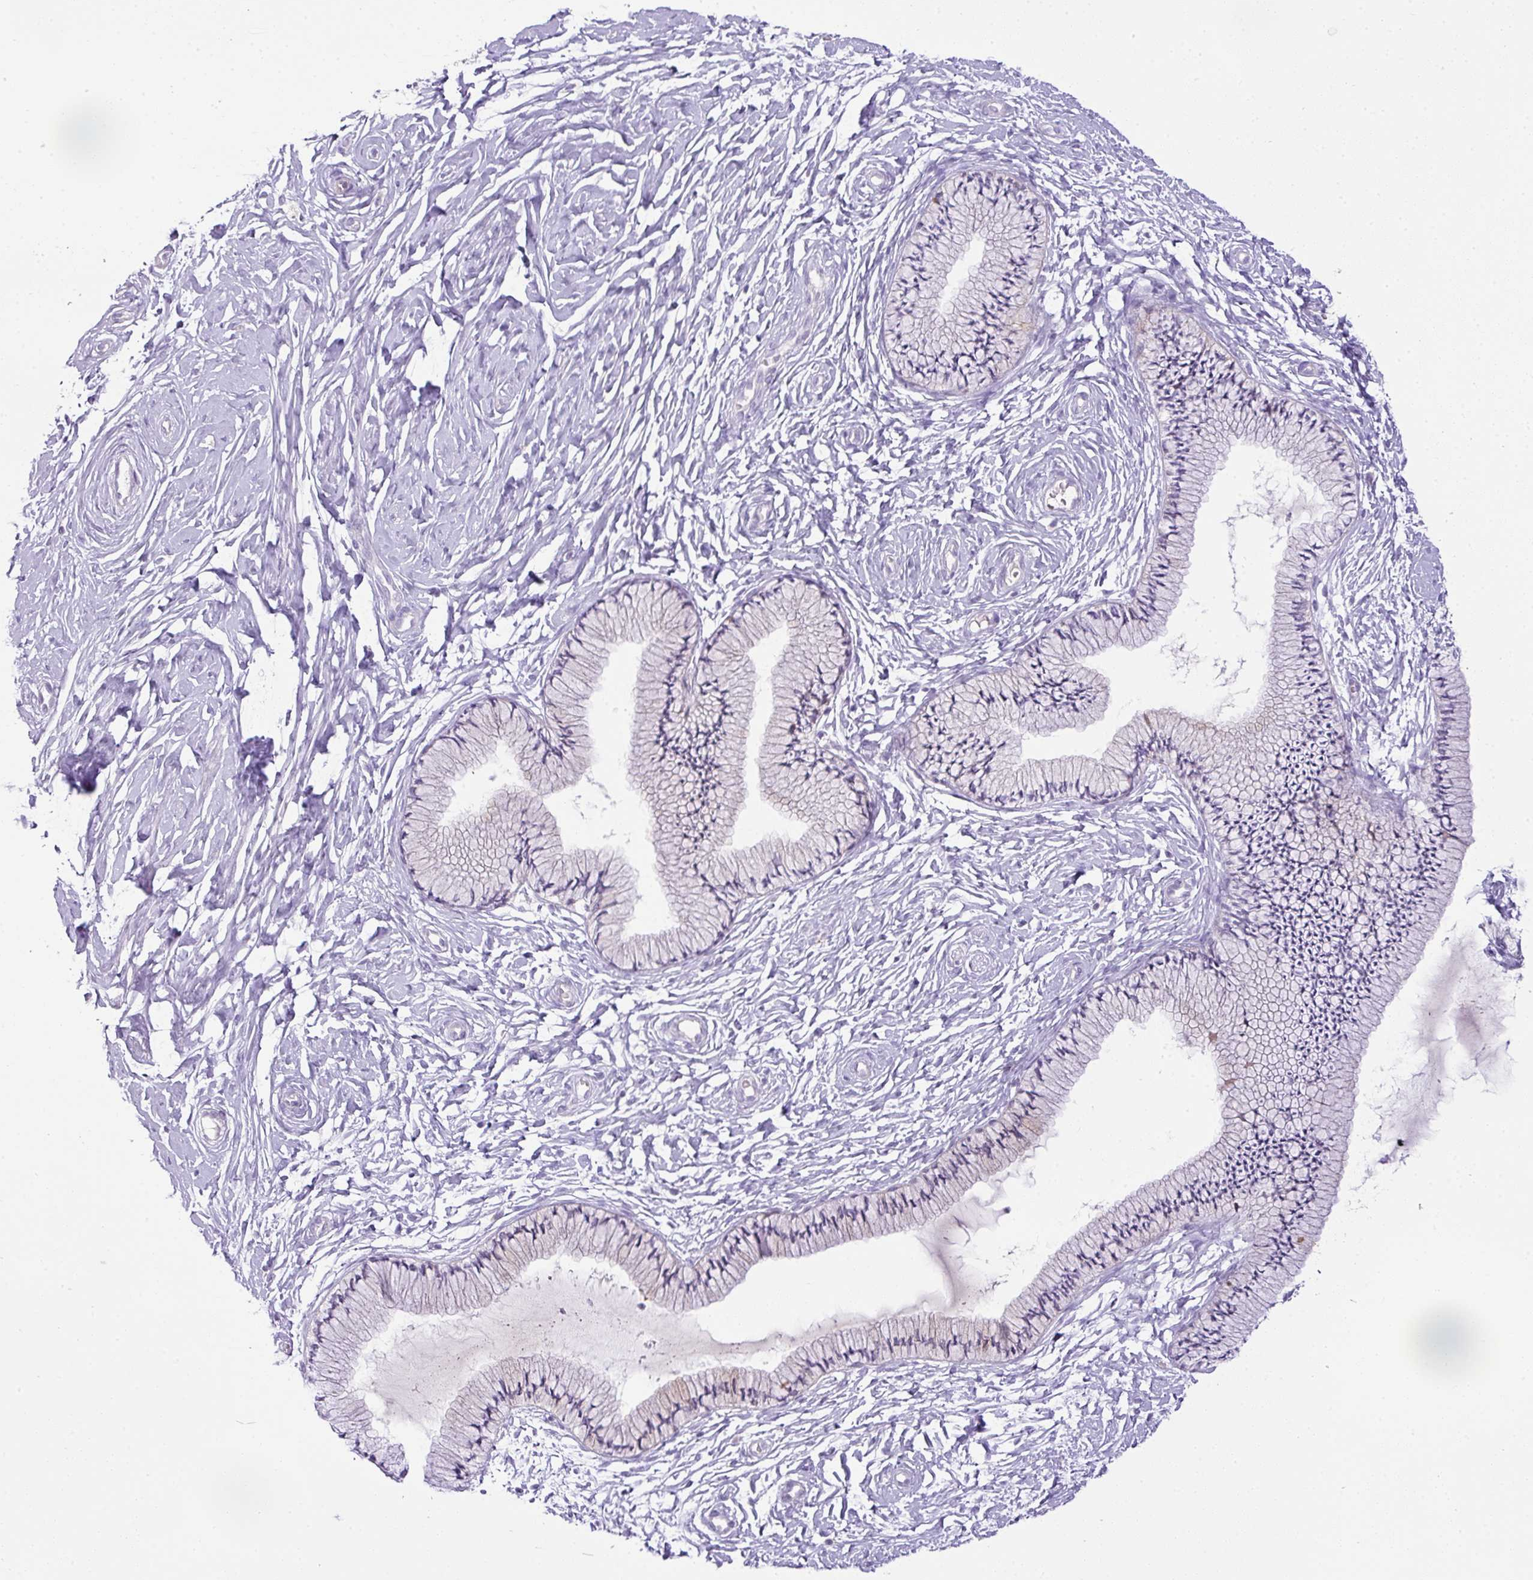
{"staining": {"intensity": "negative", "quantity": "none", "location": "none"}, "tissue": "cervix", "cell_type": "Glandular cells", "image_type": "normal", "snomed": [{"axis": "morphology", "description": "Normal tissue, NOS"}, {"axis": "topography", "description": "Cervix"}], "caption": "High power microscopy image of an IHC image of normal cervix, revealing no significant positivity in glandular cells. (DAB IHC with hematoxylin counter stain).", "gene": "HOXC13", "patient": {"sex": "female", "age": 33}}